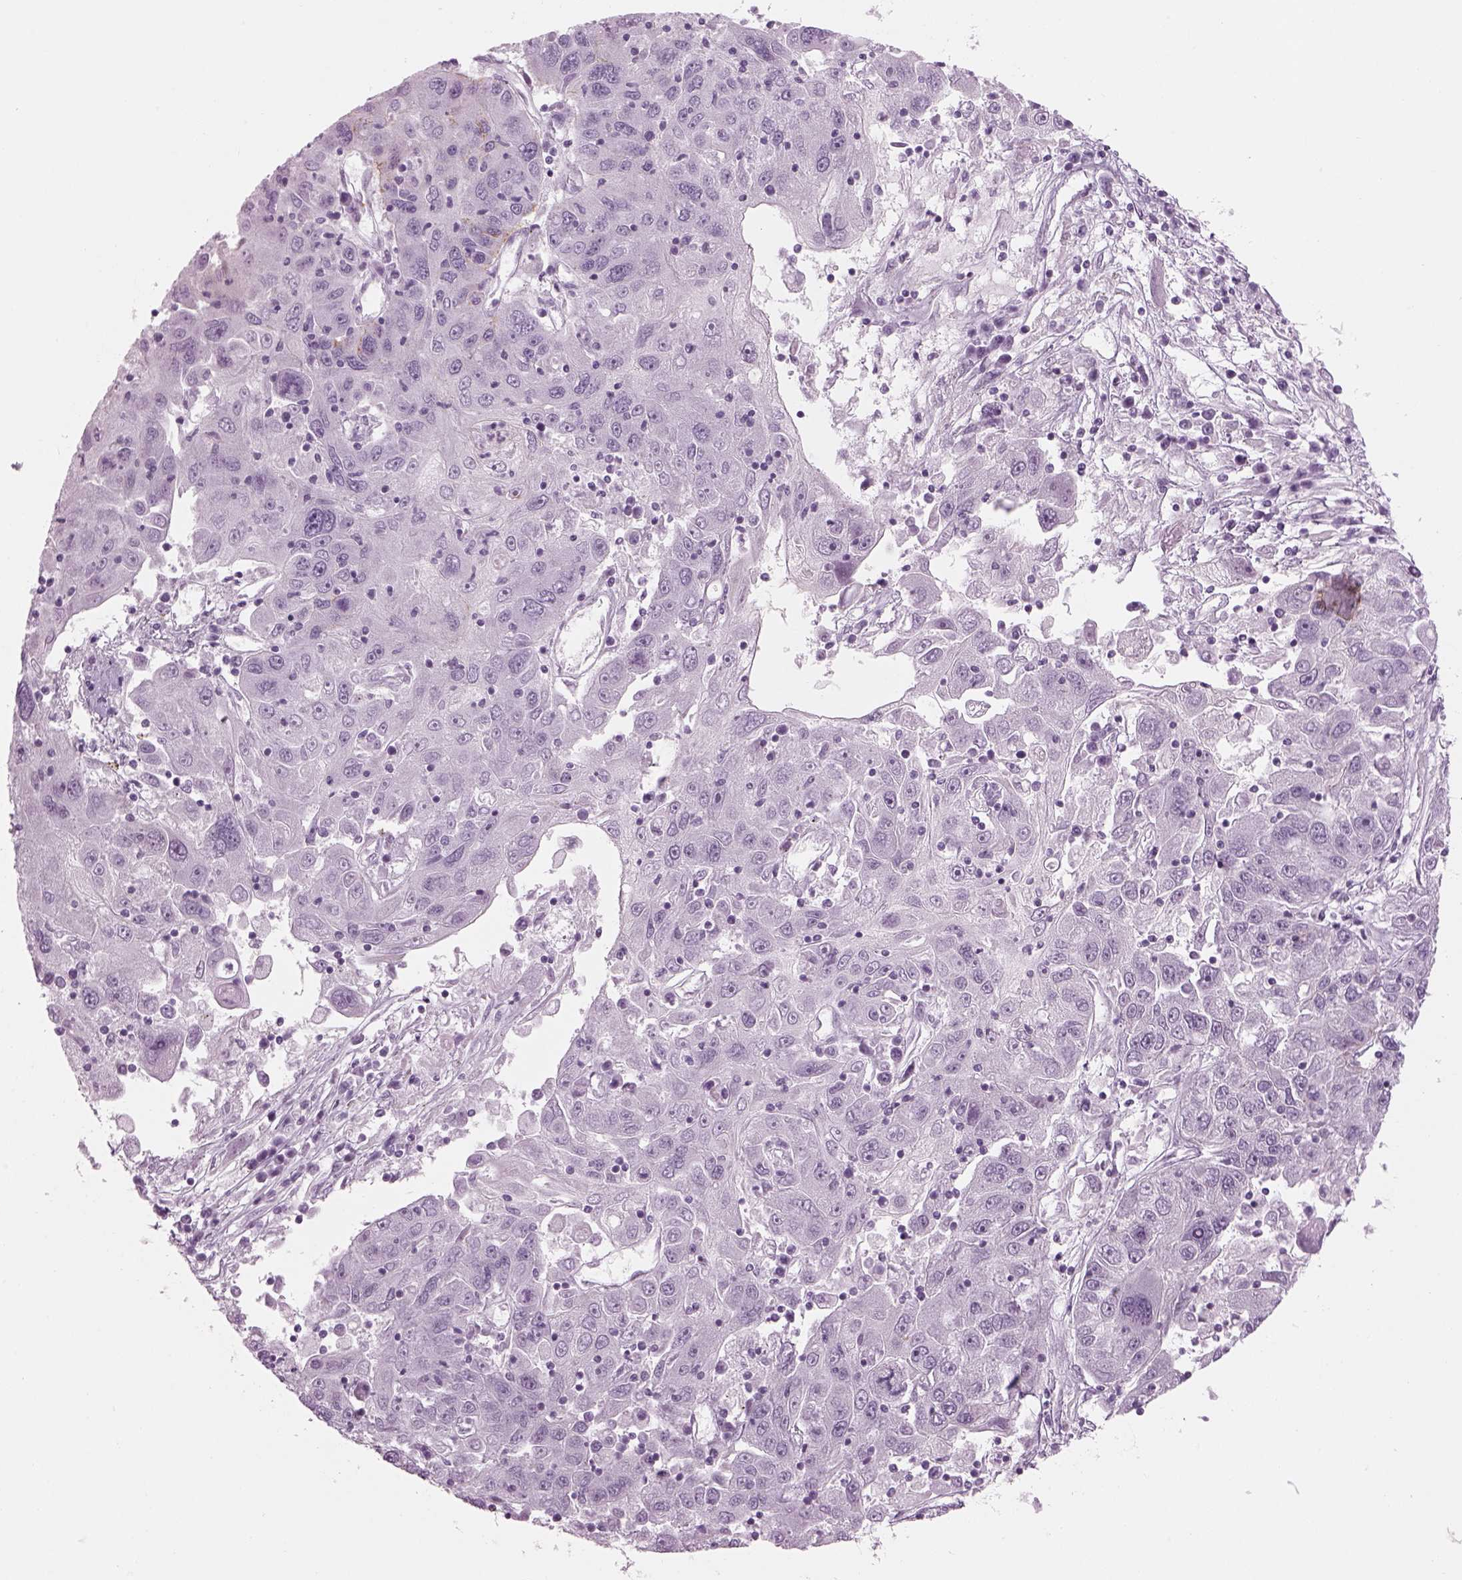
{"staining": {"intensity": "negative", "quantity": "none", "location": "none"}, "tissue": "stomach cancer", "cell_type": "Tumor cells", "image_type": "cancer", "snomed": [{"axis": "morphology", "description": "Adenocarcinoma, NOS"}, {"axis": "topography", "description": "Stomach"}], "caption": "A high-resolution photomicrograph shows immunohistochemistry staining of stomach adenocarcinoma, which shows no significant staining in tumor cells.", "gene": "SAG", "patient": {"sex": "male", "age": 56}}